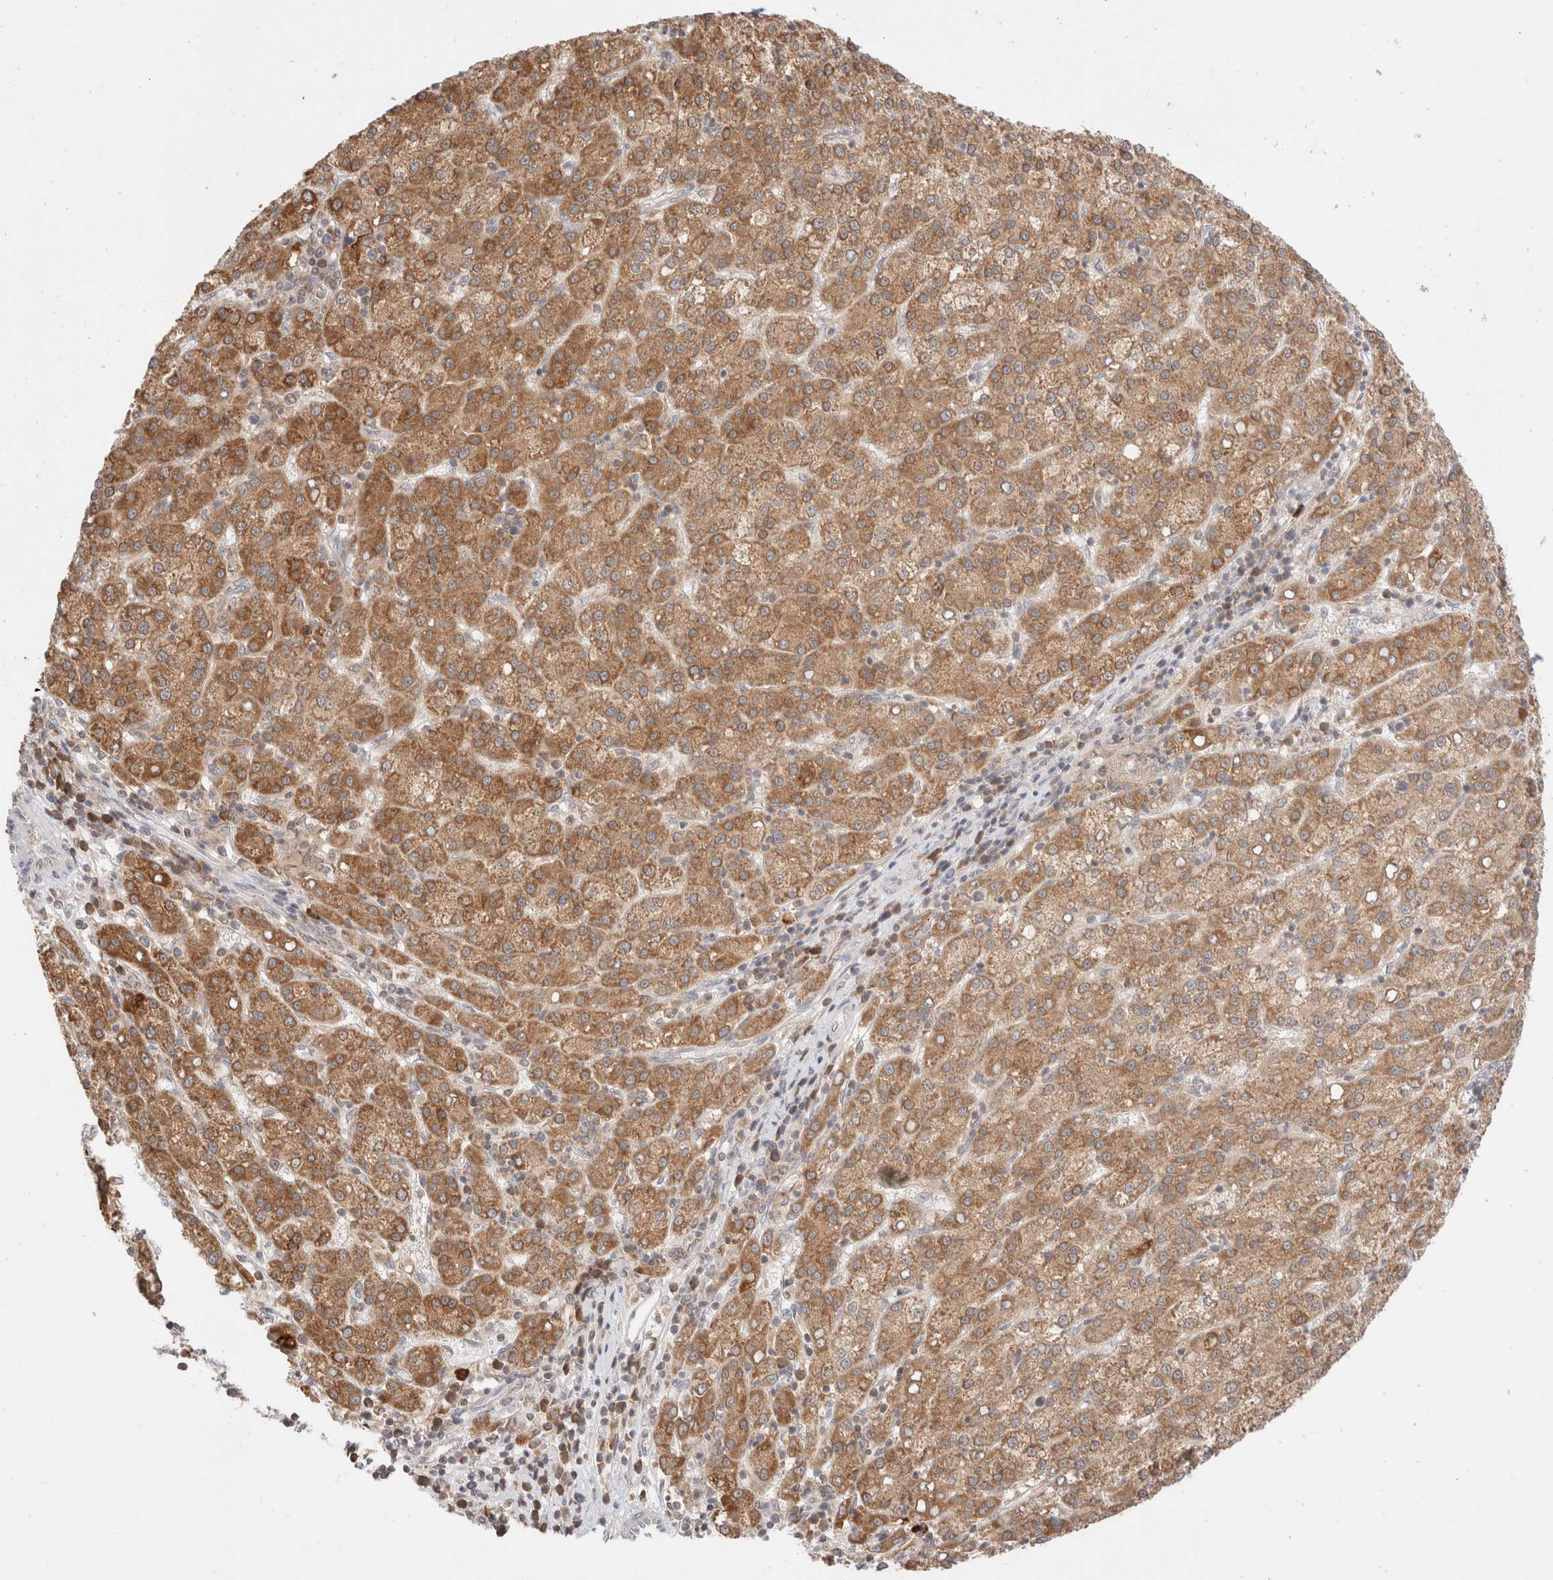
{"staining": {"intensity": "moderate", "quantity": ">75%", "location": "cytoplasmic/membranous"}, "tissue": "liver cancer", "cell_type": "Tumor cells", "image_type": "cancer", "snomed": [{"axis": "morphology", "description": "Carcinoma, Hepatocellular, NOS"}, {"axis": "topography", "description": "Liver"}], "caption": "This is a micrograph of immunohistochemistry staining of liver cancer (hepatocellular carcinoma), which shows moderate positivity in the cytoplasmic/membranous of tumor cells.", "gene": "XKR4", "patient": {"sex": "female", "age": 58}}